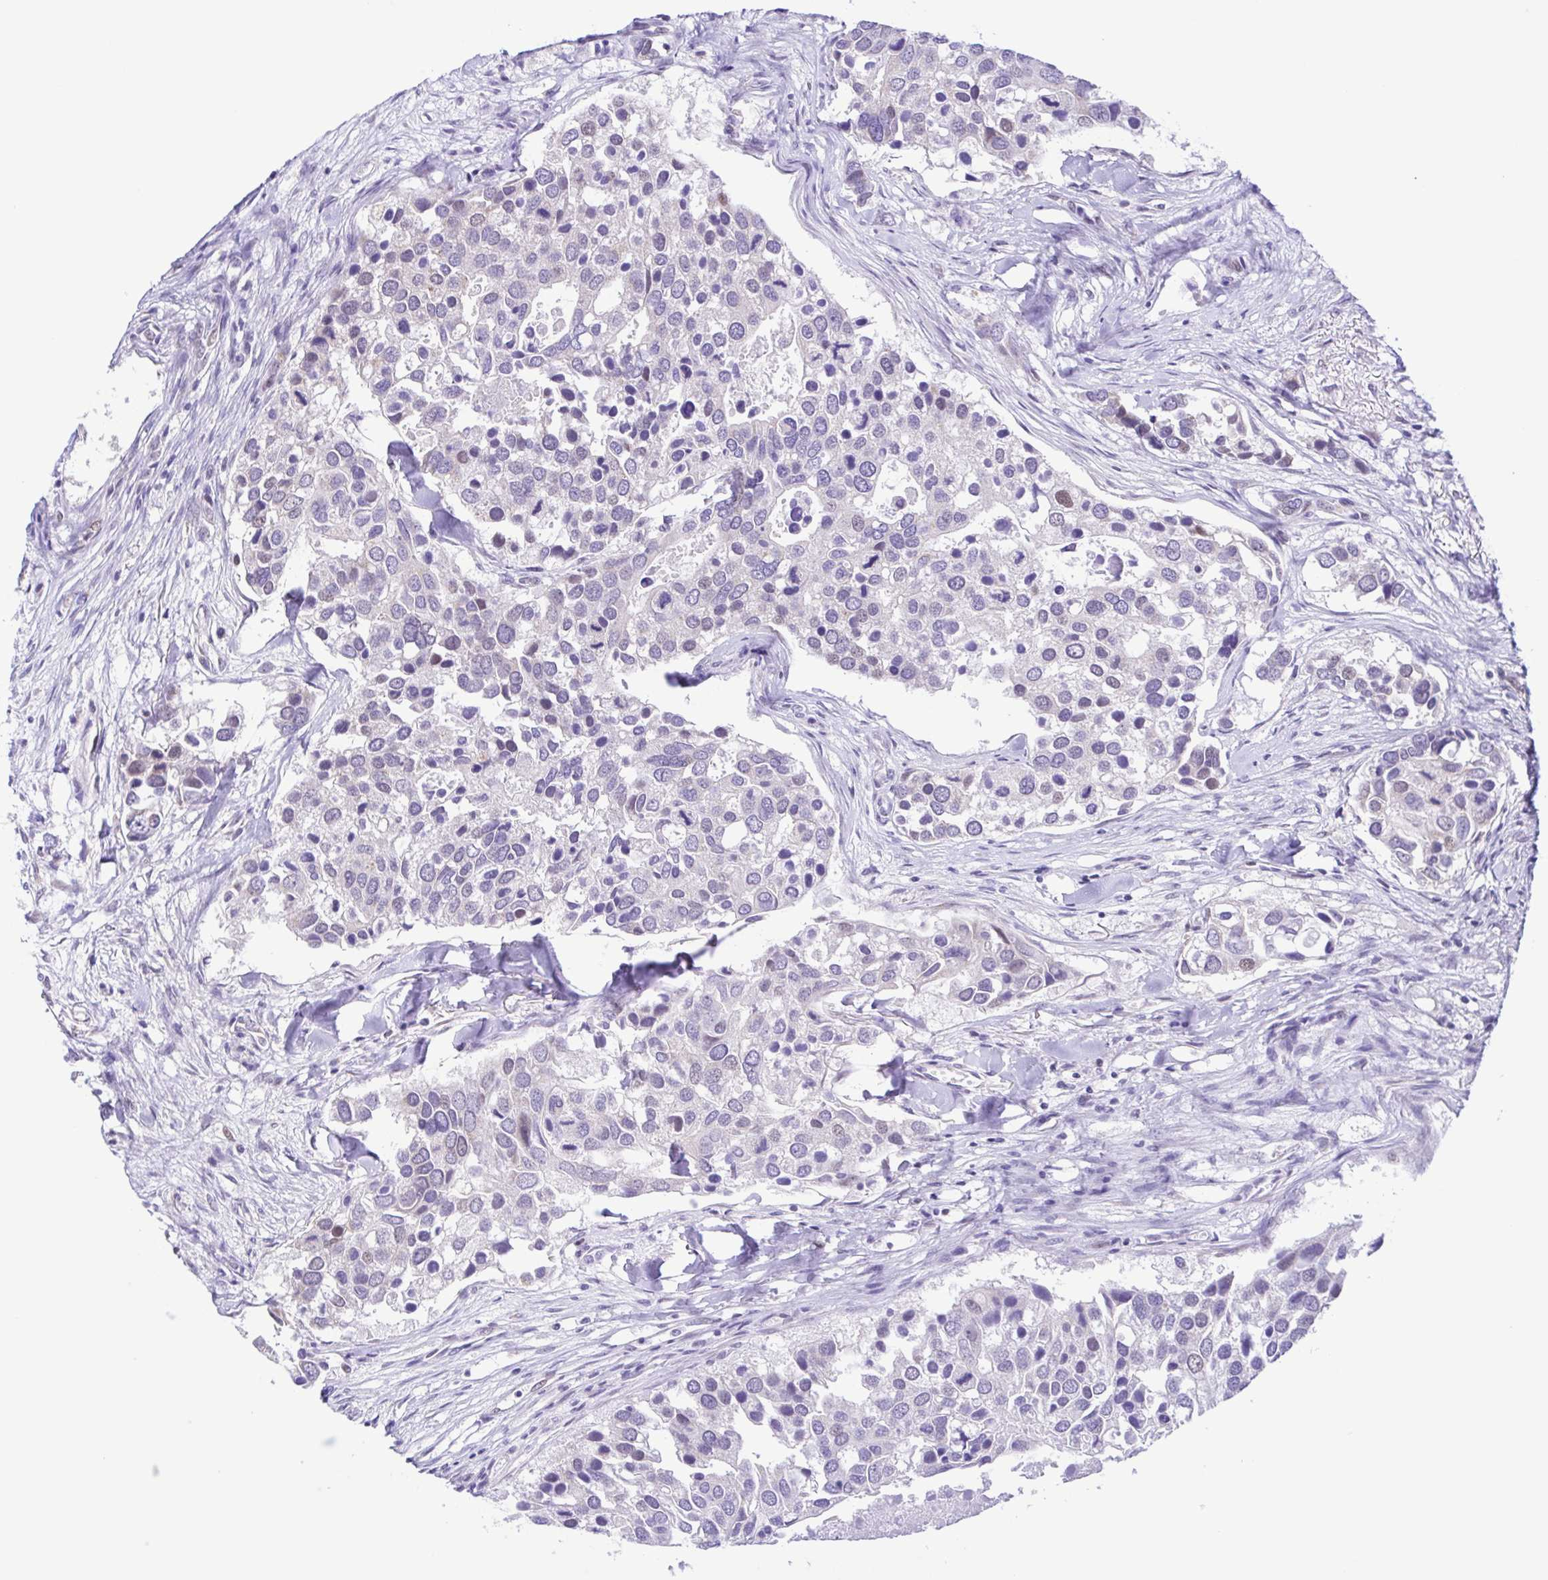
{"staining": {"intensity": "negative", "quantity": "none", "location": "none"}, "tissue": "breast cancer", "cell_type": "Tumor cells", "image_type": "cancer", "snomed": [{"axis": "morphology", "description": "Duct carcinoma"}, {"axis": "topography", "description": "Breast"}], "caption": "DAB immunohistochemical staining of human invasive ductal carcinoma (breast) exhibits no significant staining in tumor cells.", "gene": "TGM3", "patient": {"sex": "female", "age": 83}}